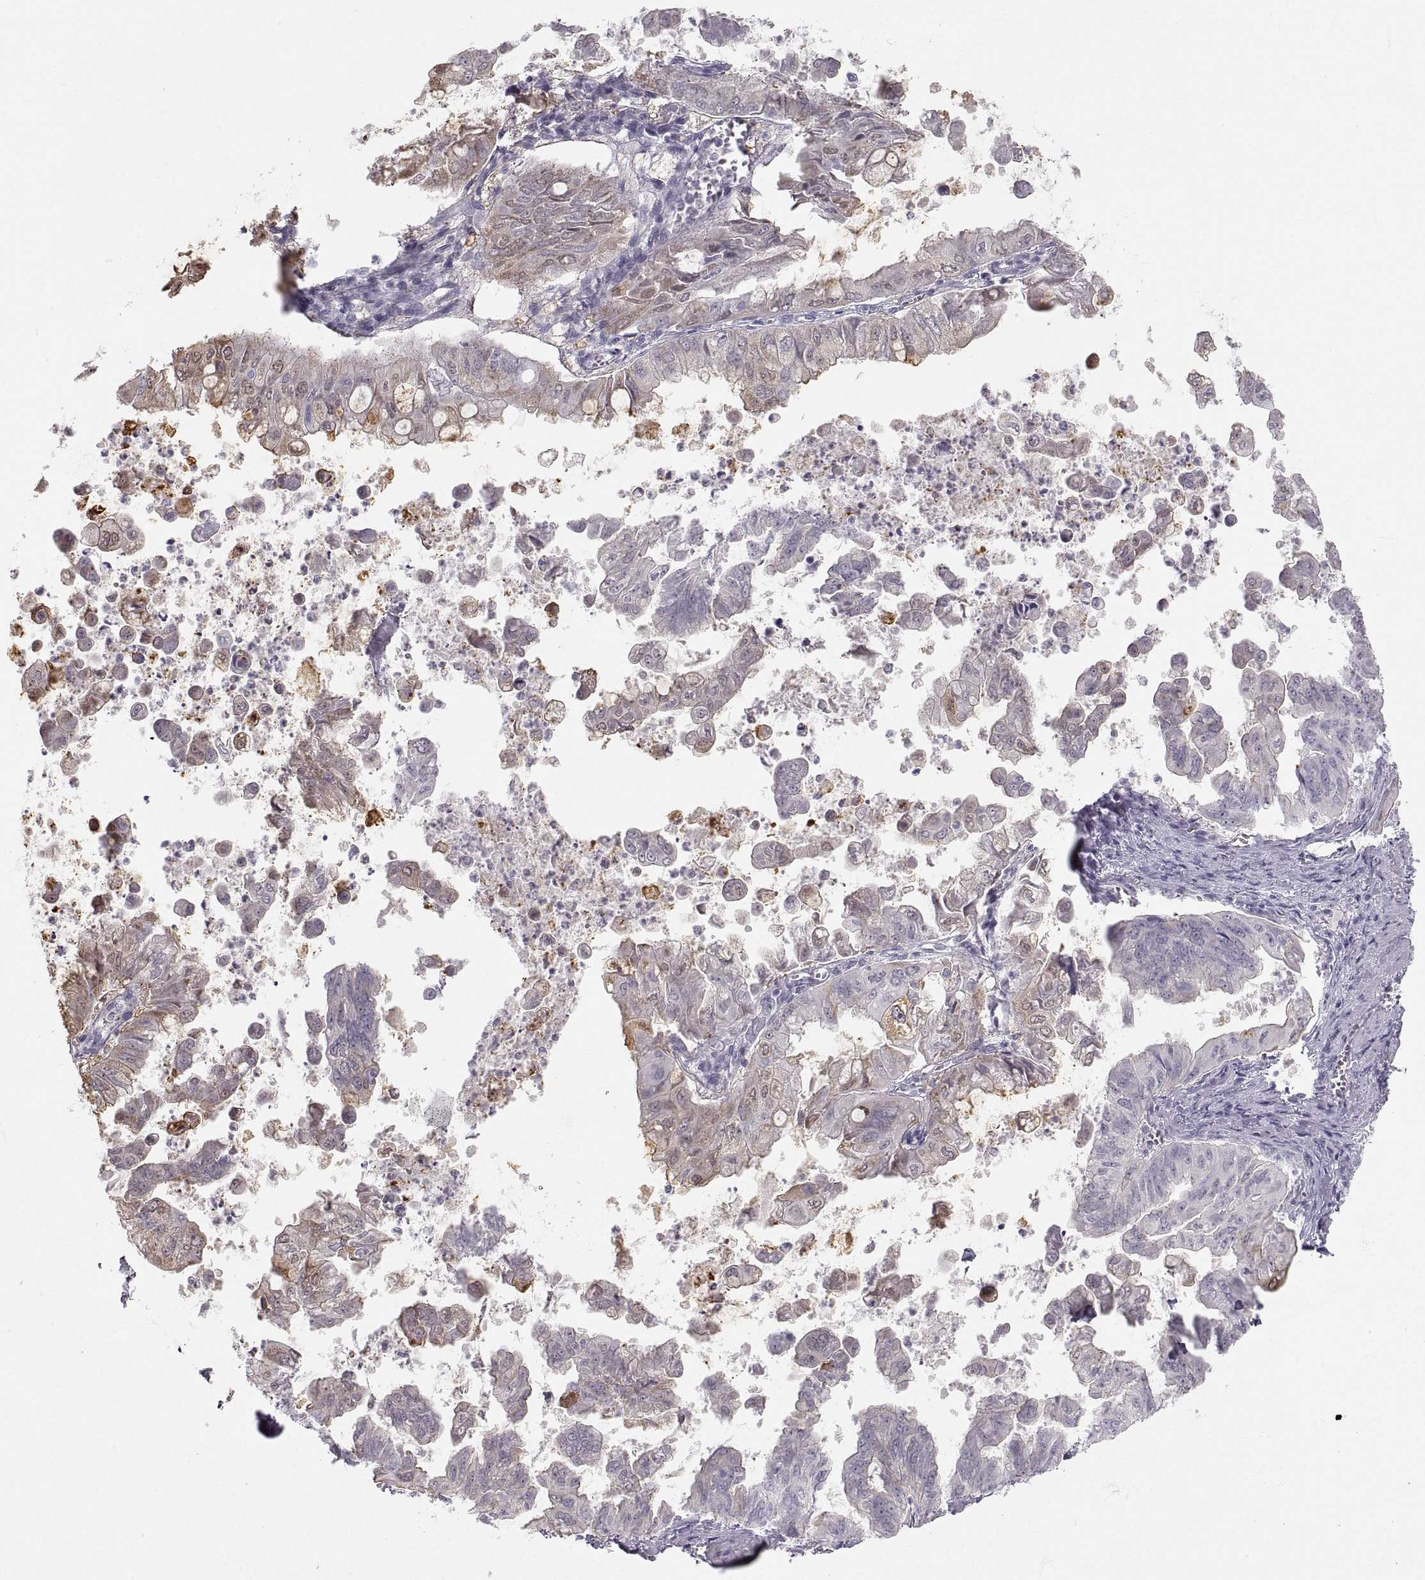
{"staining": {"intensity": "weak", "quantity": "<25%", "location": "cytoplasmic/membranous"}, "tissue": "stomach cancer", "cell_type": "Tumor cells", "image_type": "cancer", "snomed": [{"axis": "morphology", "description": "Adenocarcinoma, NOS"}, {"axis": "topography", "description": "Stomach, upper"}], "caption": "A micrograph of human stomach cancer (adenocarcinoma) is negative for staining in tumor cells. Nuclei are stained in blue.", "gene": "ZNF185", "patient": {"sex": "male", "age": 80}}